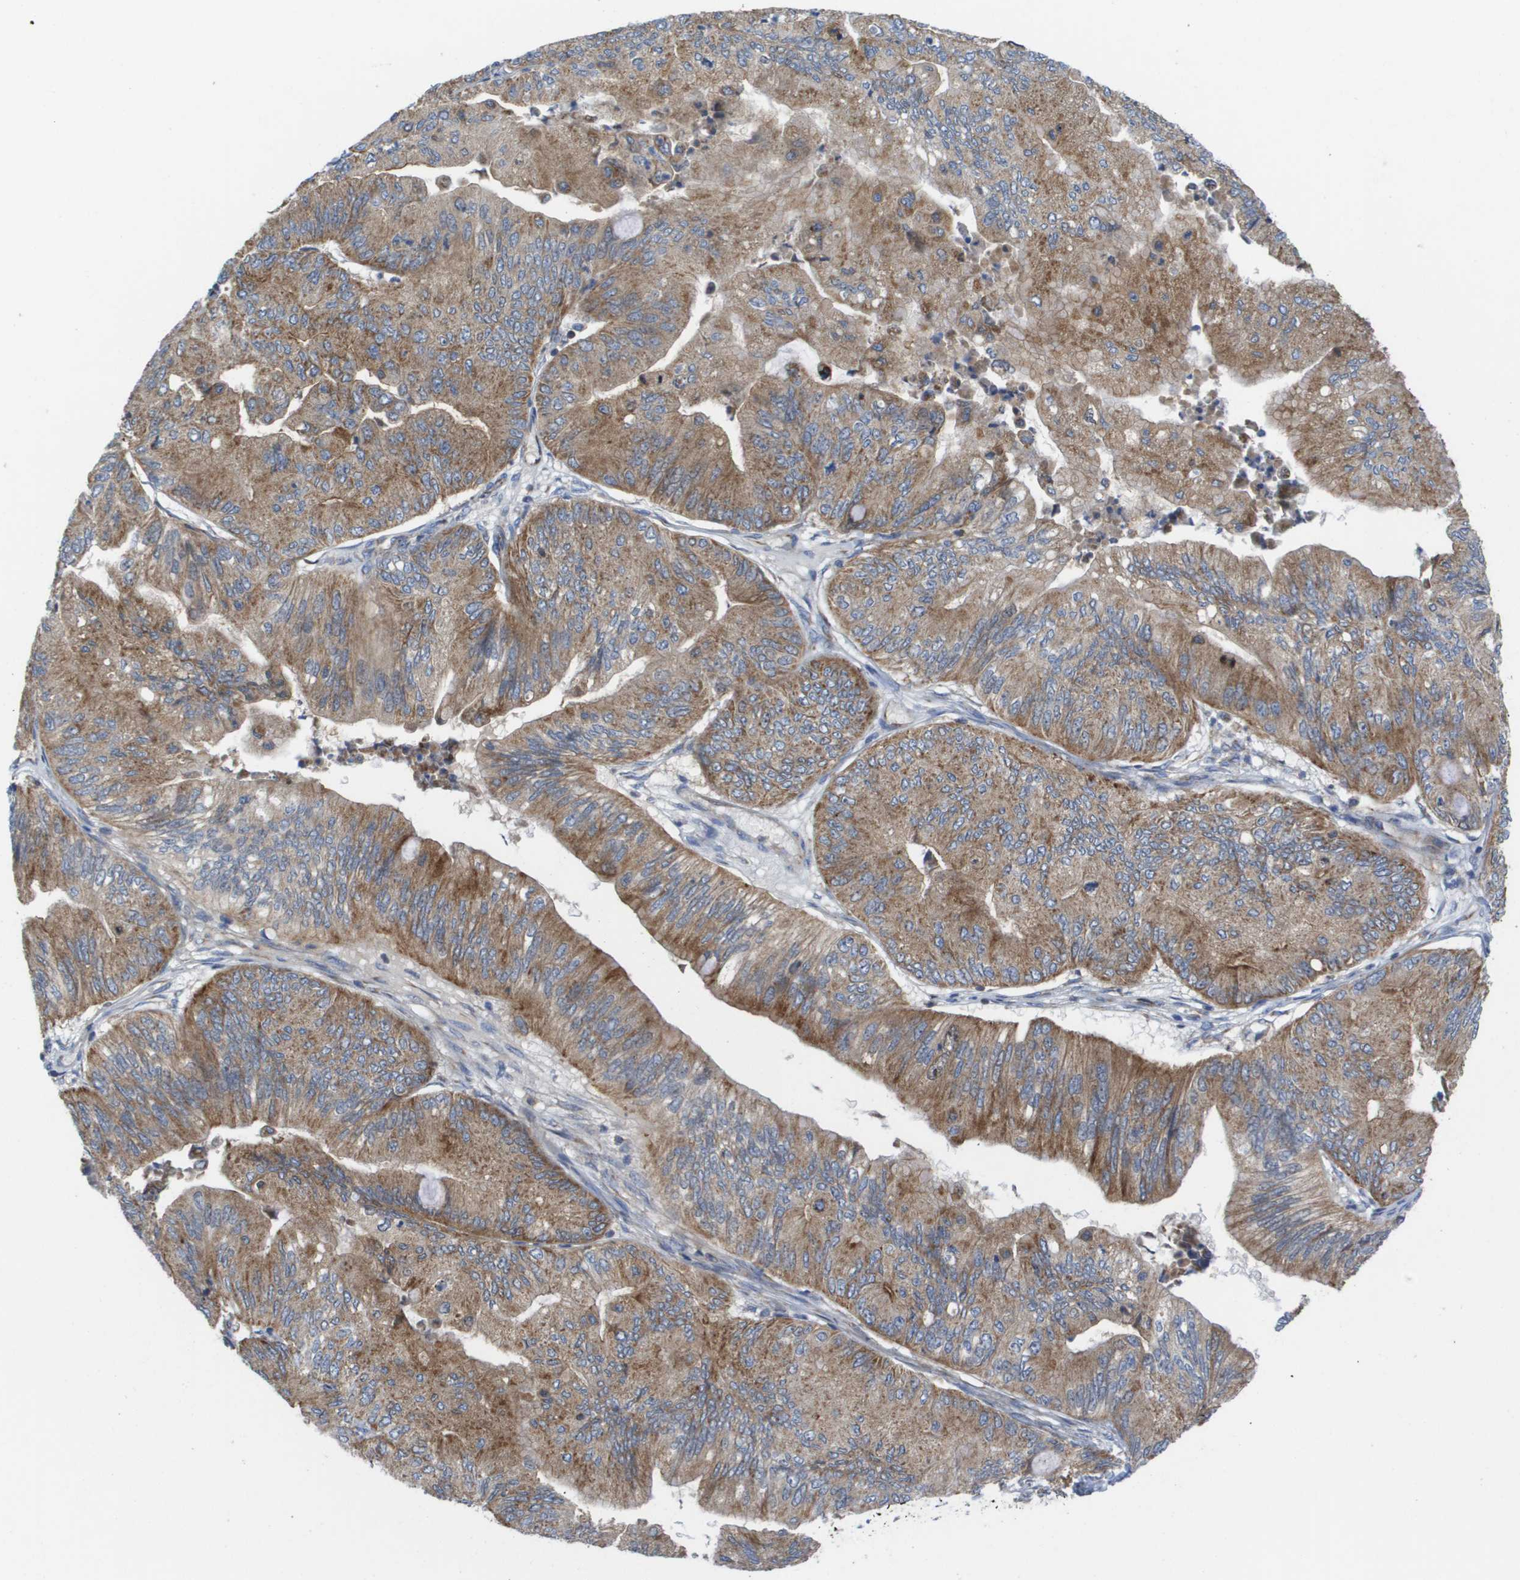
{"staining": {"intensity": "moderate", "quantity": ">75%", "location": "cytoplasmic/membranous"}, "tissue": "ovarian cancer", "cell_type": "Tumor cells", "image_type": "cancer", "snomed": [{"axis": "morphology", "description": "Cystadenocarcinoma, mucinous, NOS"}, {"axis": "topography", "description": "Ovary"}], "caption": "Tumor cells show medium levels of moderate cytoplasmic/membranous staining in about >75% of cells in mucinous cystadenocarcinoma (ovarian).", "gene": "FIS1", "patient": {"sex": "female", "age": 61}}